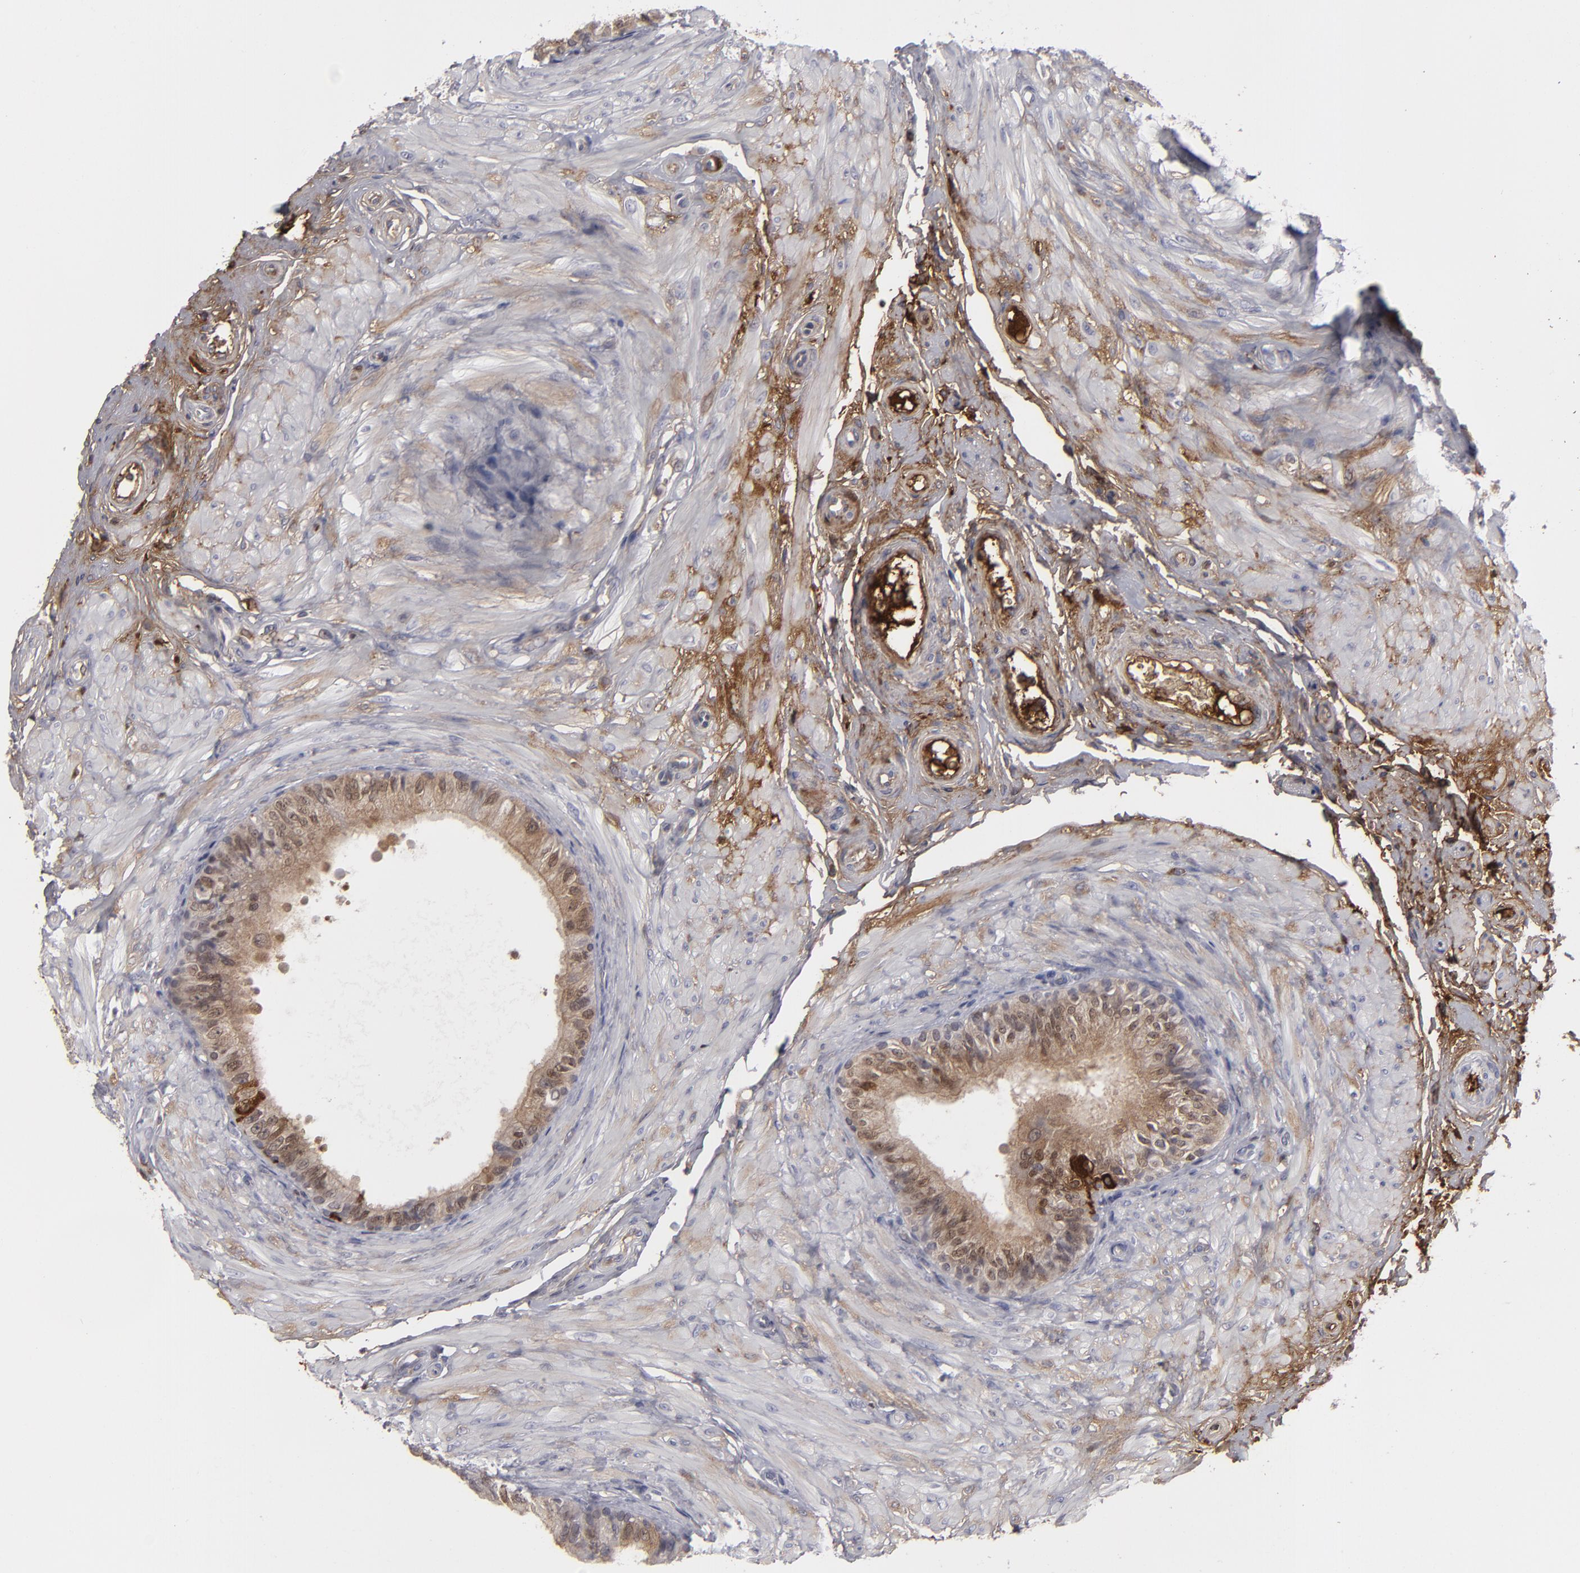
{"staining": {"intensity": "weak", "quantity": "<25%", "location": "cytoplasmic/membranous"}, "tissue": "epididymis", "cell_type": "Glandular cells", "image_type": "normal", "snomed": [{"axis": "morphology", "description": "Normal tissue, NOS"}, {"axis": "topography", "description": "Epididymis"}], "caption": "Glandular cells show no significant protein positivity in benign epididymis. Nuclei are stained in blue.", "gene": "LRG1", "patient": {"sex": "male", "age": 68}}